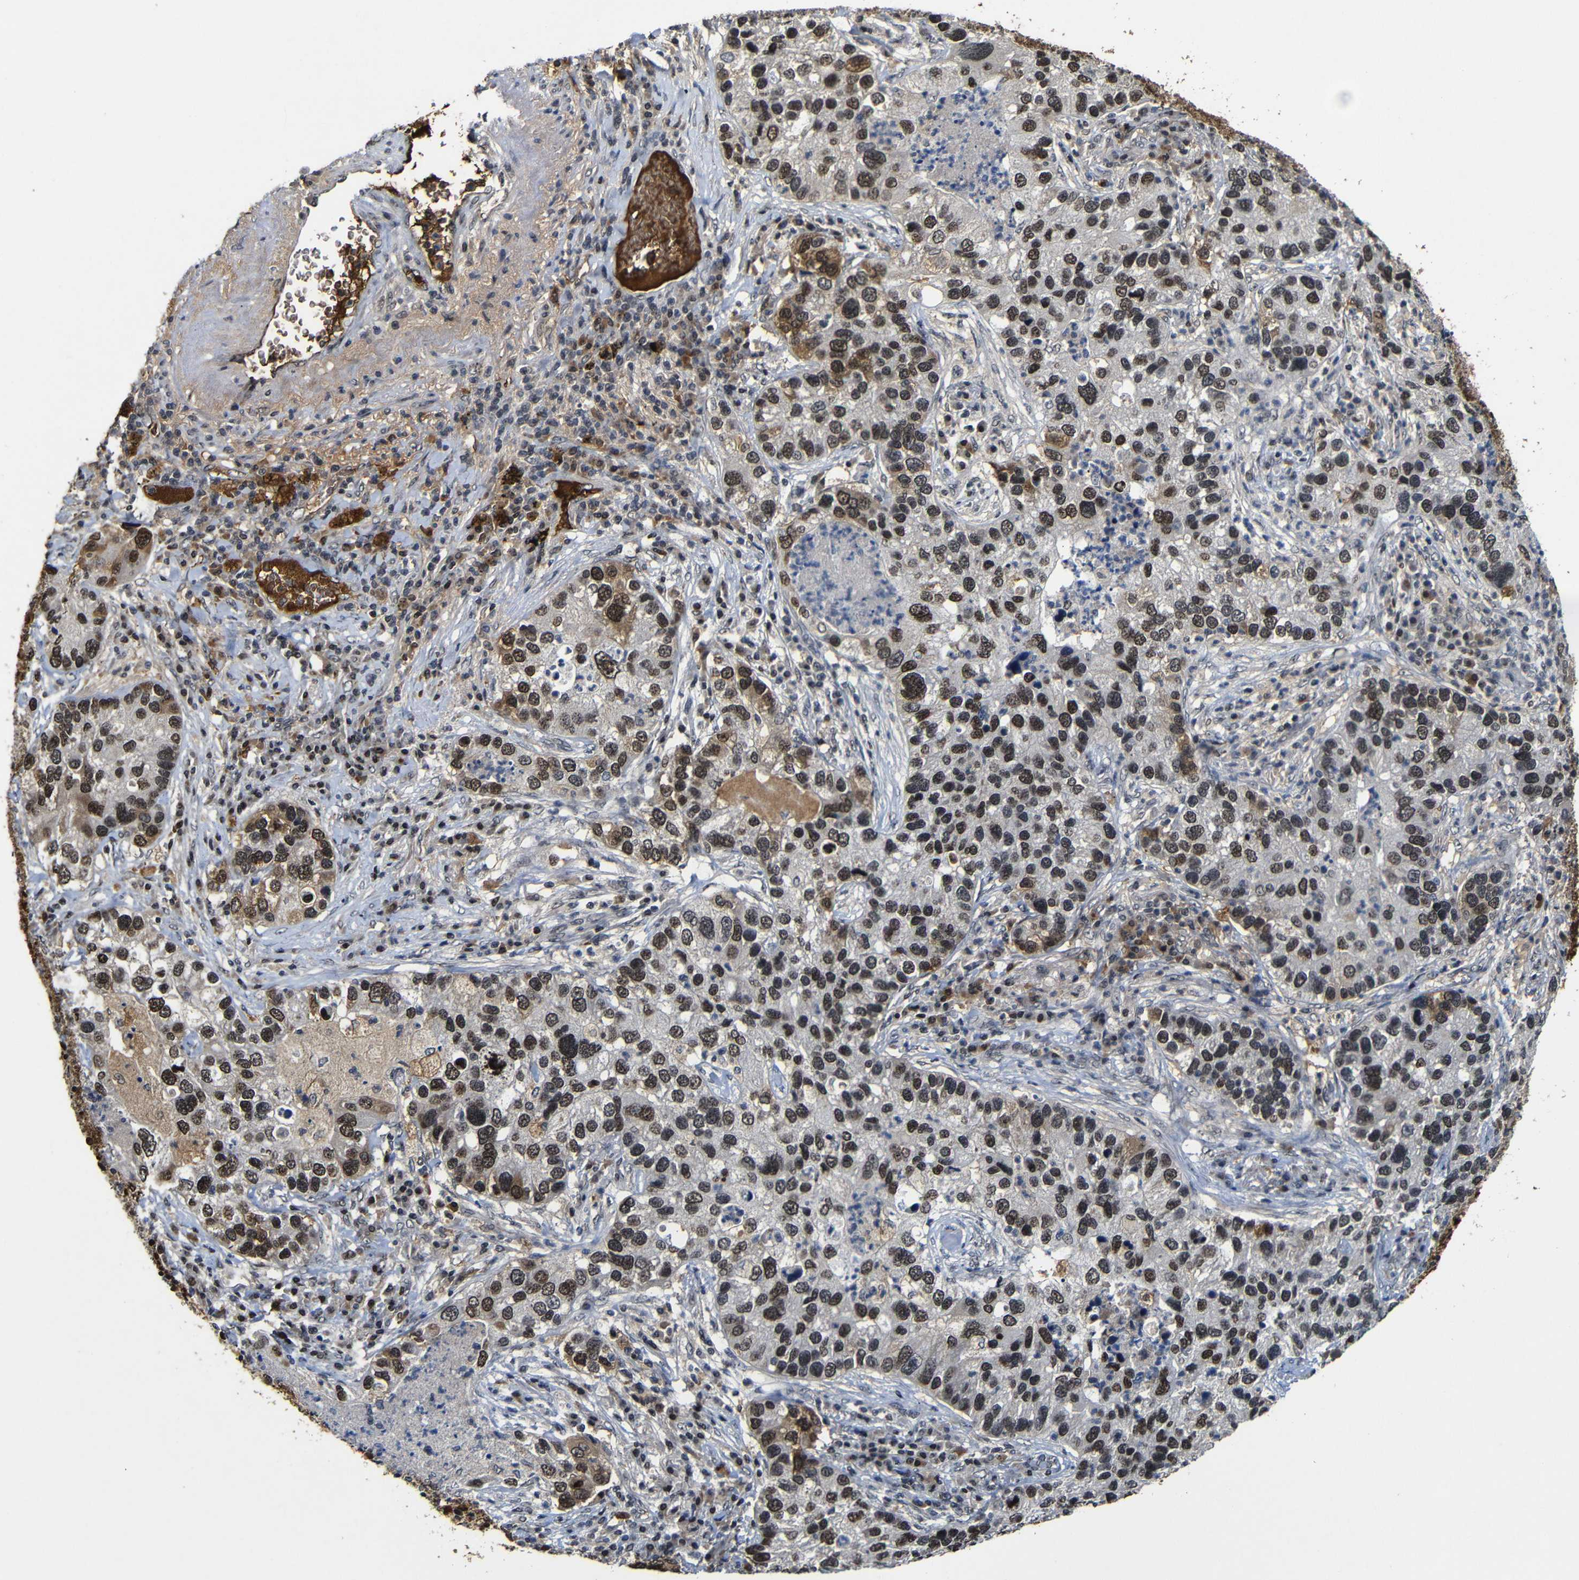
{"staining": {"intensity": "moderate", "quantity": "25%-75%", "location": "cytoplasmic/membranous,nuclear"}, "tissue": "lung cancer", "cell_type": "Tumor cells", "image_type": "cancer", "snomed": [{"axis": "morphology", "description": "Normal tissue, NOS"}, {"axis": "morphology", "description": "Adenocarcinoma, NOS"}, {"axis": "topography", "description": "Bronchus"}, {"axis": "topography", "description": "Lung"}], "caption": "IHC of lung adenocarcinoma displays medium levels of moderate cytoplasmic/membranous and nuclear positivity in approximately 25%-75% of tumor cells.", "gene": "MYC", "patient": {"sex": "male", "age": 54}}